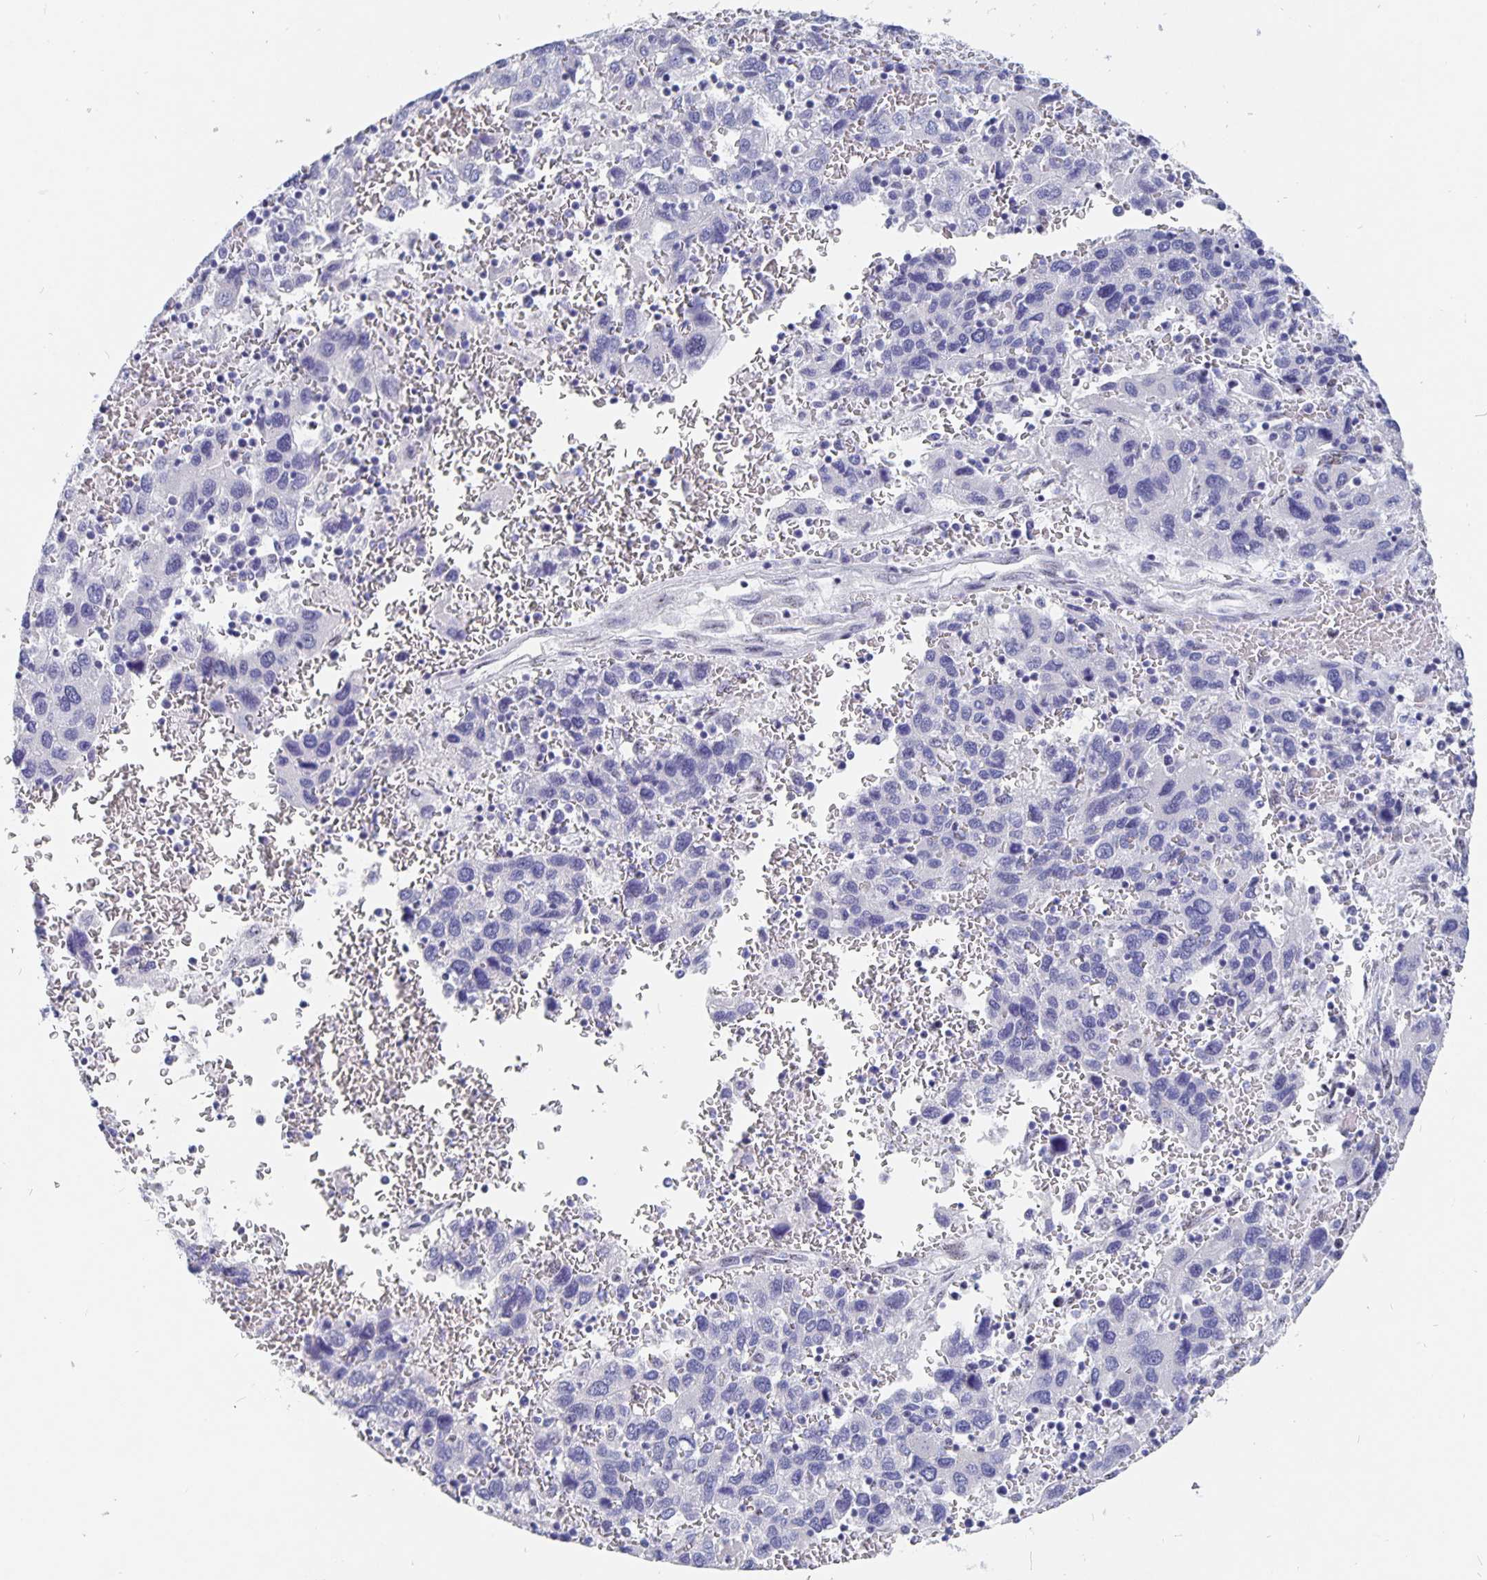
{"staining": {"intensity": "negative", "quantity": "none", "location": "none"}, "tissue": "liver cancer", "cell_type": "Tumor cells", "image_type": "cancer", "snomed": [{"axis": "morphology", "description": "Carcinoma, Hepatocellular, NOS"}, {"axis": "topography", "description": "Liver"}], "caption": "Tumor cells are negative for protein expression in human liver hepatocellular carcinoma. The staining was performed using DAB (3,3'-diaminobenzidine) to visualize the protein expression in brown, while the nuclei were stained in blue with hematoxylin (Magnification: 20x).", "gene": "SMOC1", "patient": {"sex": "male", "age": 69}}